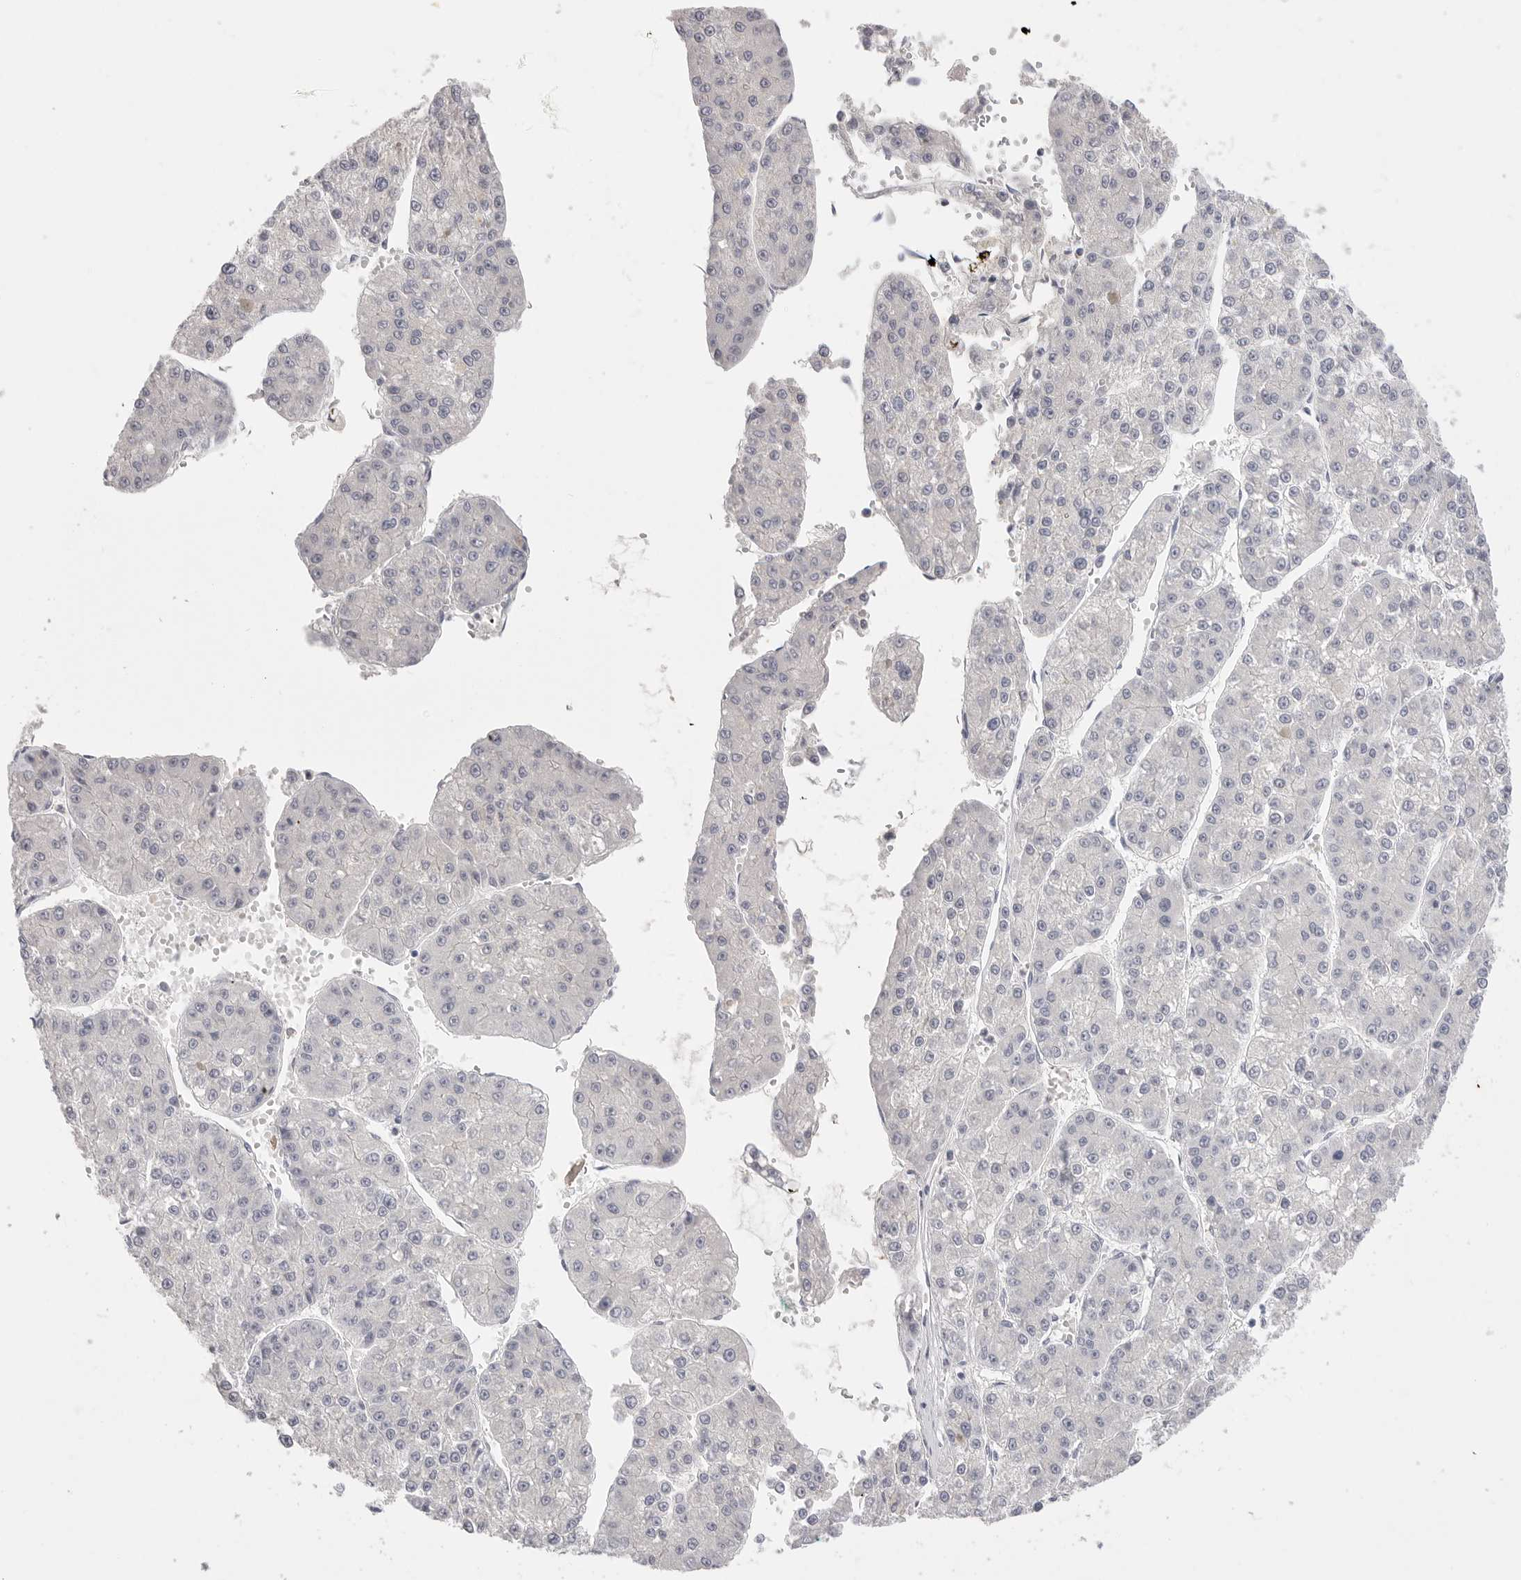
{"staining": {"intensity": "negative", "quantity": "none", "location": "none"}, "tissue": "liver cancer", "cell_type": "Tumor cells", "image_type": "cancer", "snomed": [{"axis": "morphology", "description": "Carcinoma, Hepatocellular, NOS"}, {"axis": "topography", "description": "Liver"}], "caption": "An image of liver cancer (hepatocellular carcinoma) stained for a protein reveals no brown staining in tumor cells.", "gene": "FBN2", "patient": {"sex": "female", "age": 73}}